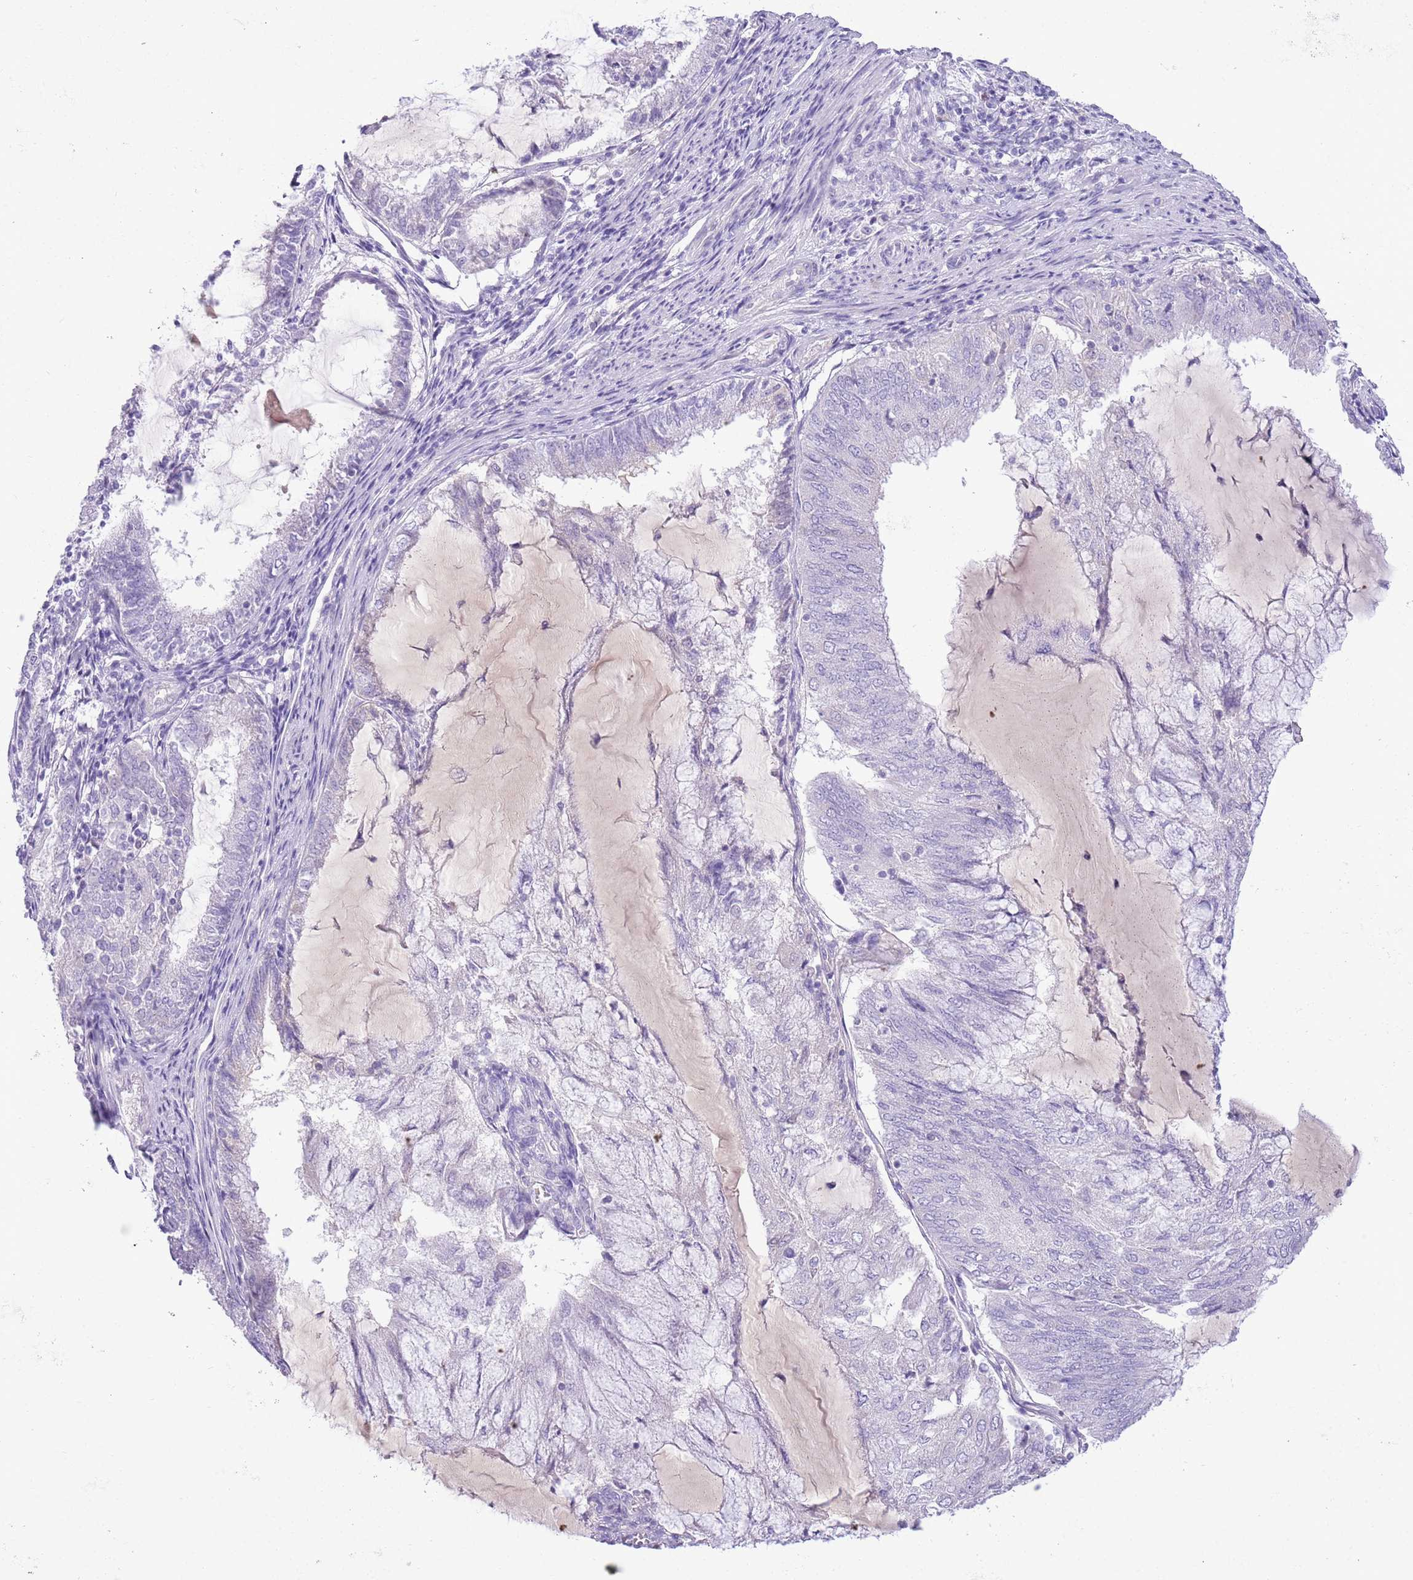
{"staining": {"intensity": "negative", "quantity": "none", "location": "none"}, "tissue": "endometrial cancer", "cell_type": "Tumor cells", "image_type": "cancer", "snomed": [{"axis": "morphology", "description": "Adenocarcinoma, NOS"}, {"axis": "topography", "description": "Endometrium"}], "caption": "Adenocarcinoma (endometrial) stained for a protein using IHC reveals no staining tumor cells.", "gene": "TOX2", "patient": {"sex": "female", "age": 81}}